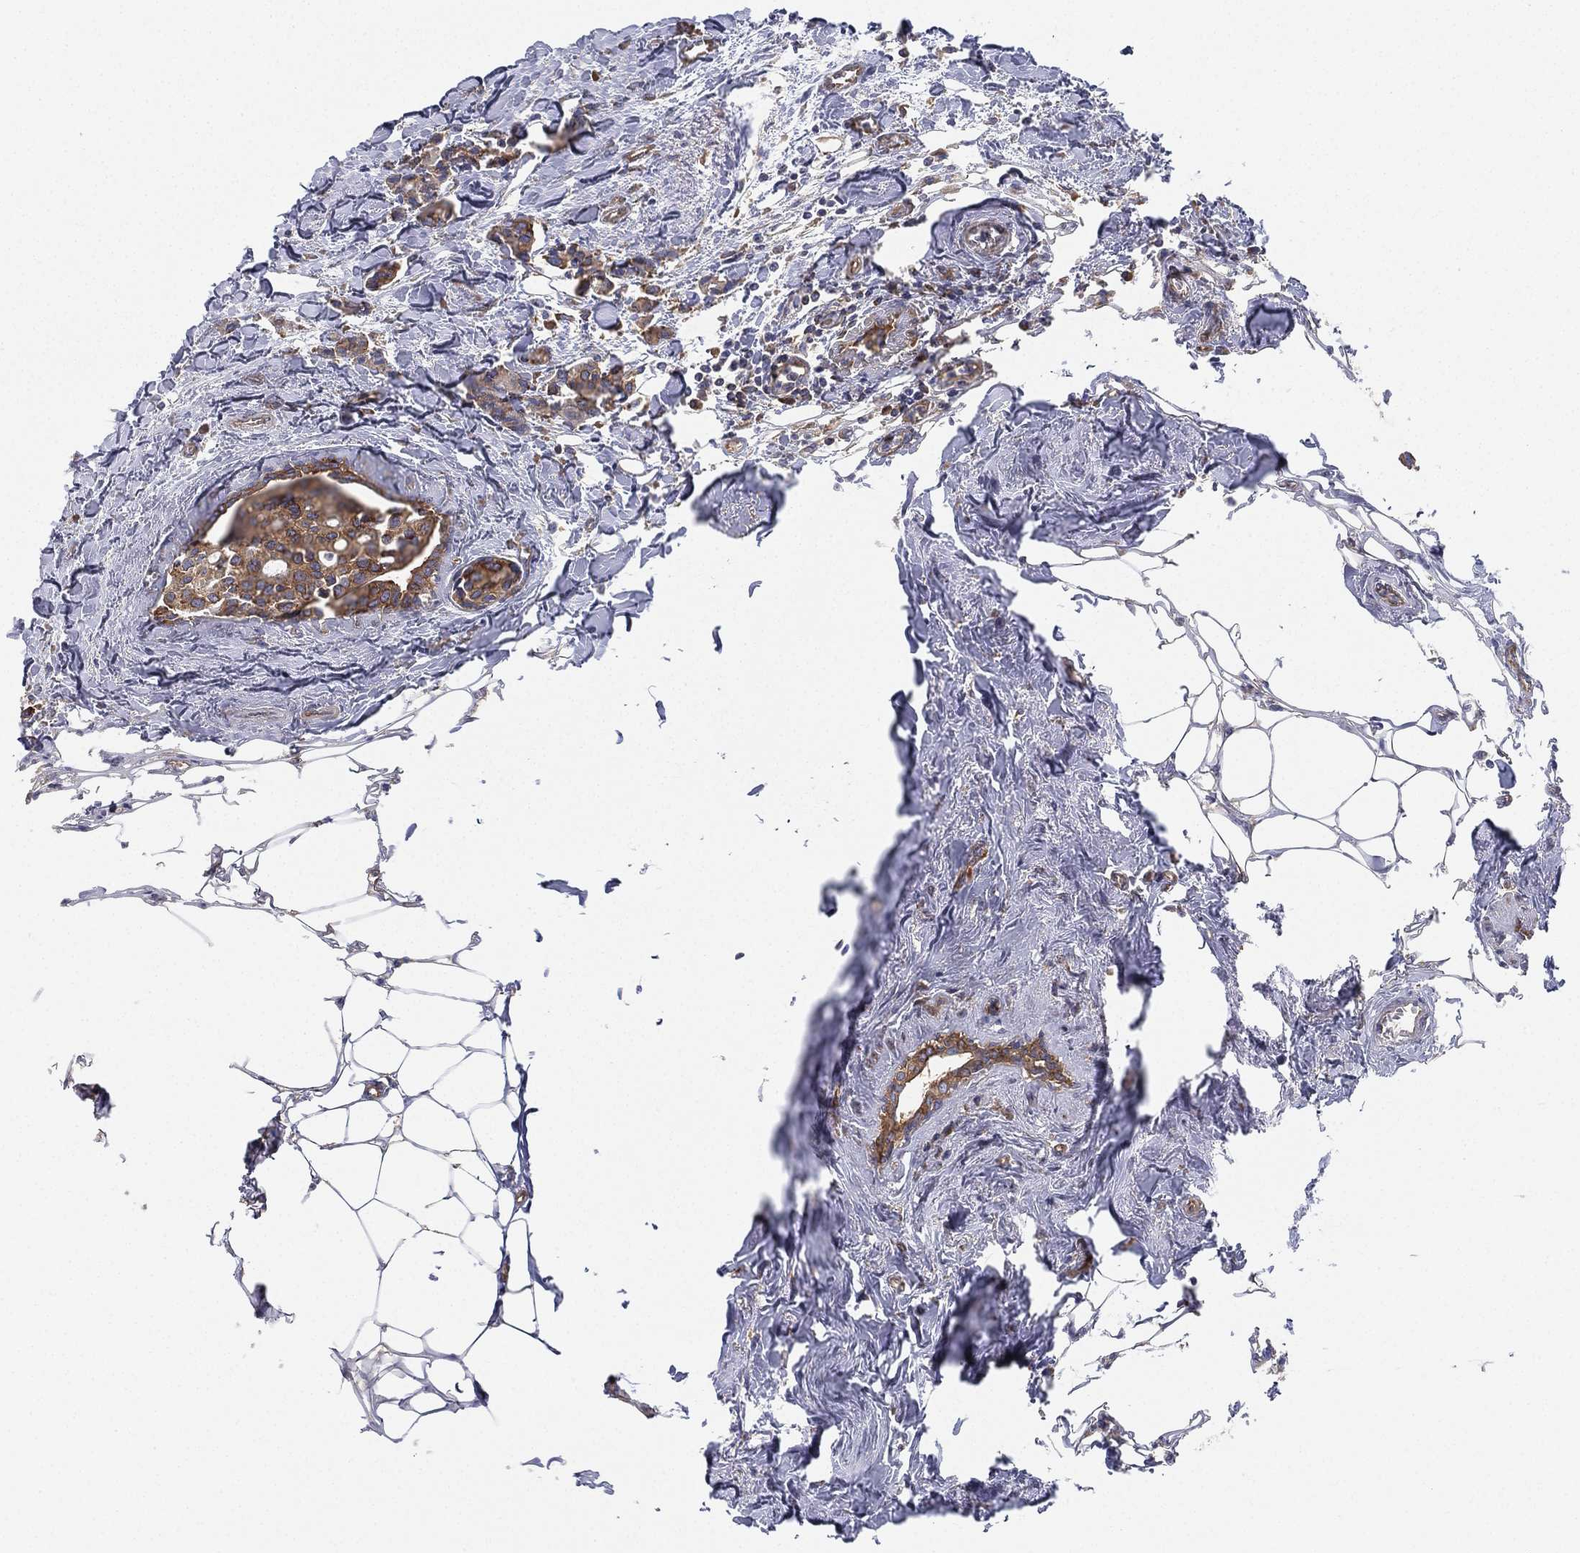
{"staining": {"intensity": "moderate", "quantity": ">75%", "location": "cytoplasmic/membranous"}, "tissue": "breast cancer", "cell_type": "Tumor cells", "image_type": "cancer", "snomed": [{"axis": "morphology", "description": "Duct carcinoma"}, {"axis": "topography", "description": "Breast"}], "caption": "Human breast infiltrating ductal carcinoma stained for a protein (brown) exhibits moderate cytoplasmic/membranous positive positivity in about >75% of tumor cells.", "gene": "FARSA", "patient": {"sex": "female", "age": 83}}